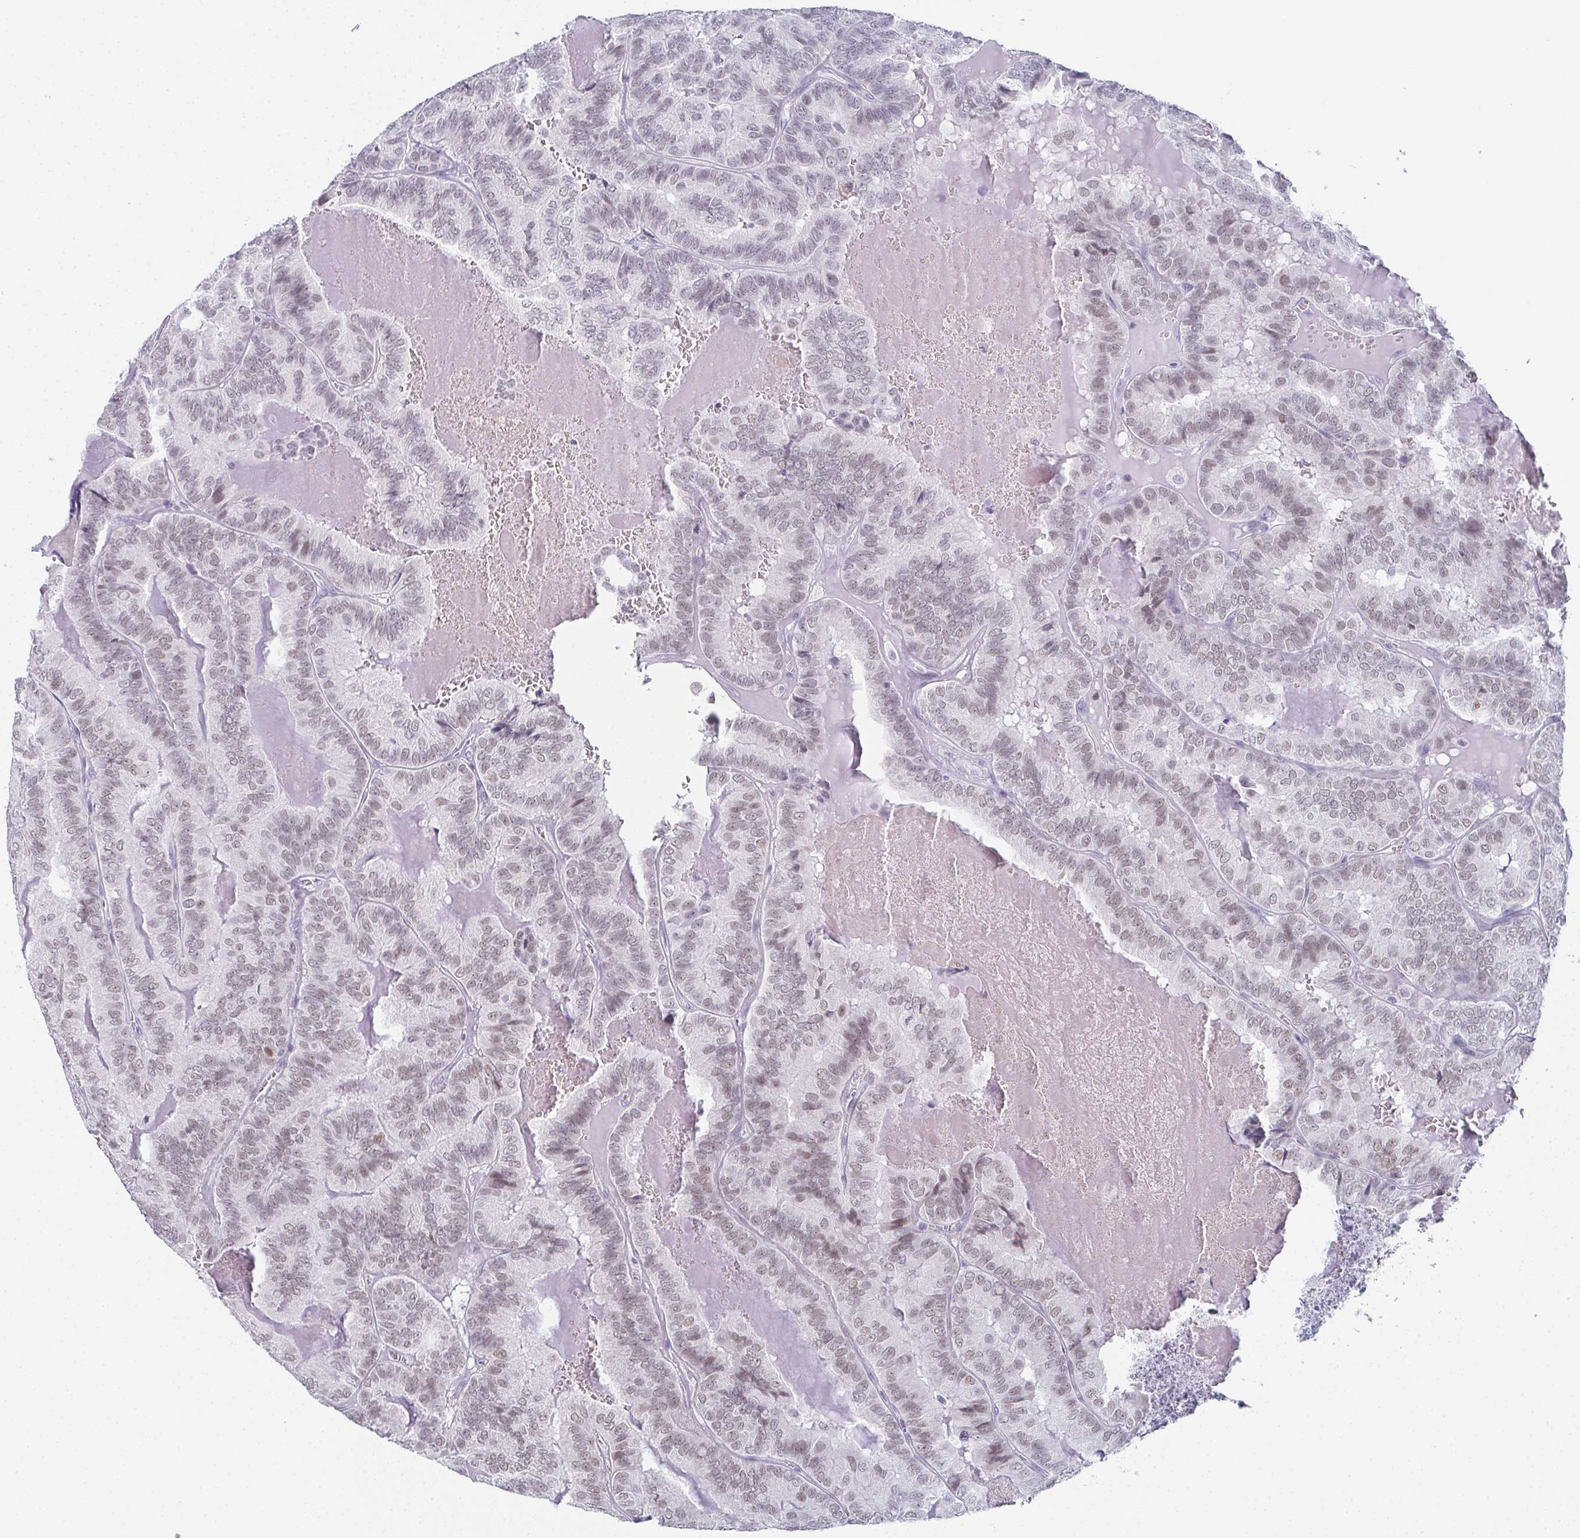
{"staining": {"intensity": "weak", "quantity": "25%-75%", "location": "nuclear"}, "tissue": "thyroid cancer", "cell_type": "Tumor cells", "image_type": "cancer", "snomed": [{"axis": "morphology", "description": "Papillary adenocarcinoma, NOS"}, {"axis": "topography", "description": "Thyroid gland"}], "caption": "Immunohistochemical staining of thyroid cancer (papillary adenocarcinoma) shows weak nuclear protein expression in approximately 25%-75% of tumor cells. Nuclei are stained in blue.", "gene": "PYCR3", "patient": {"sex": "female", "age": 75}}